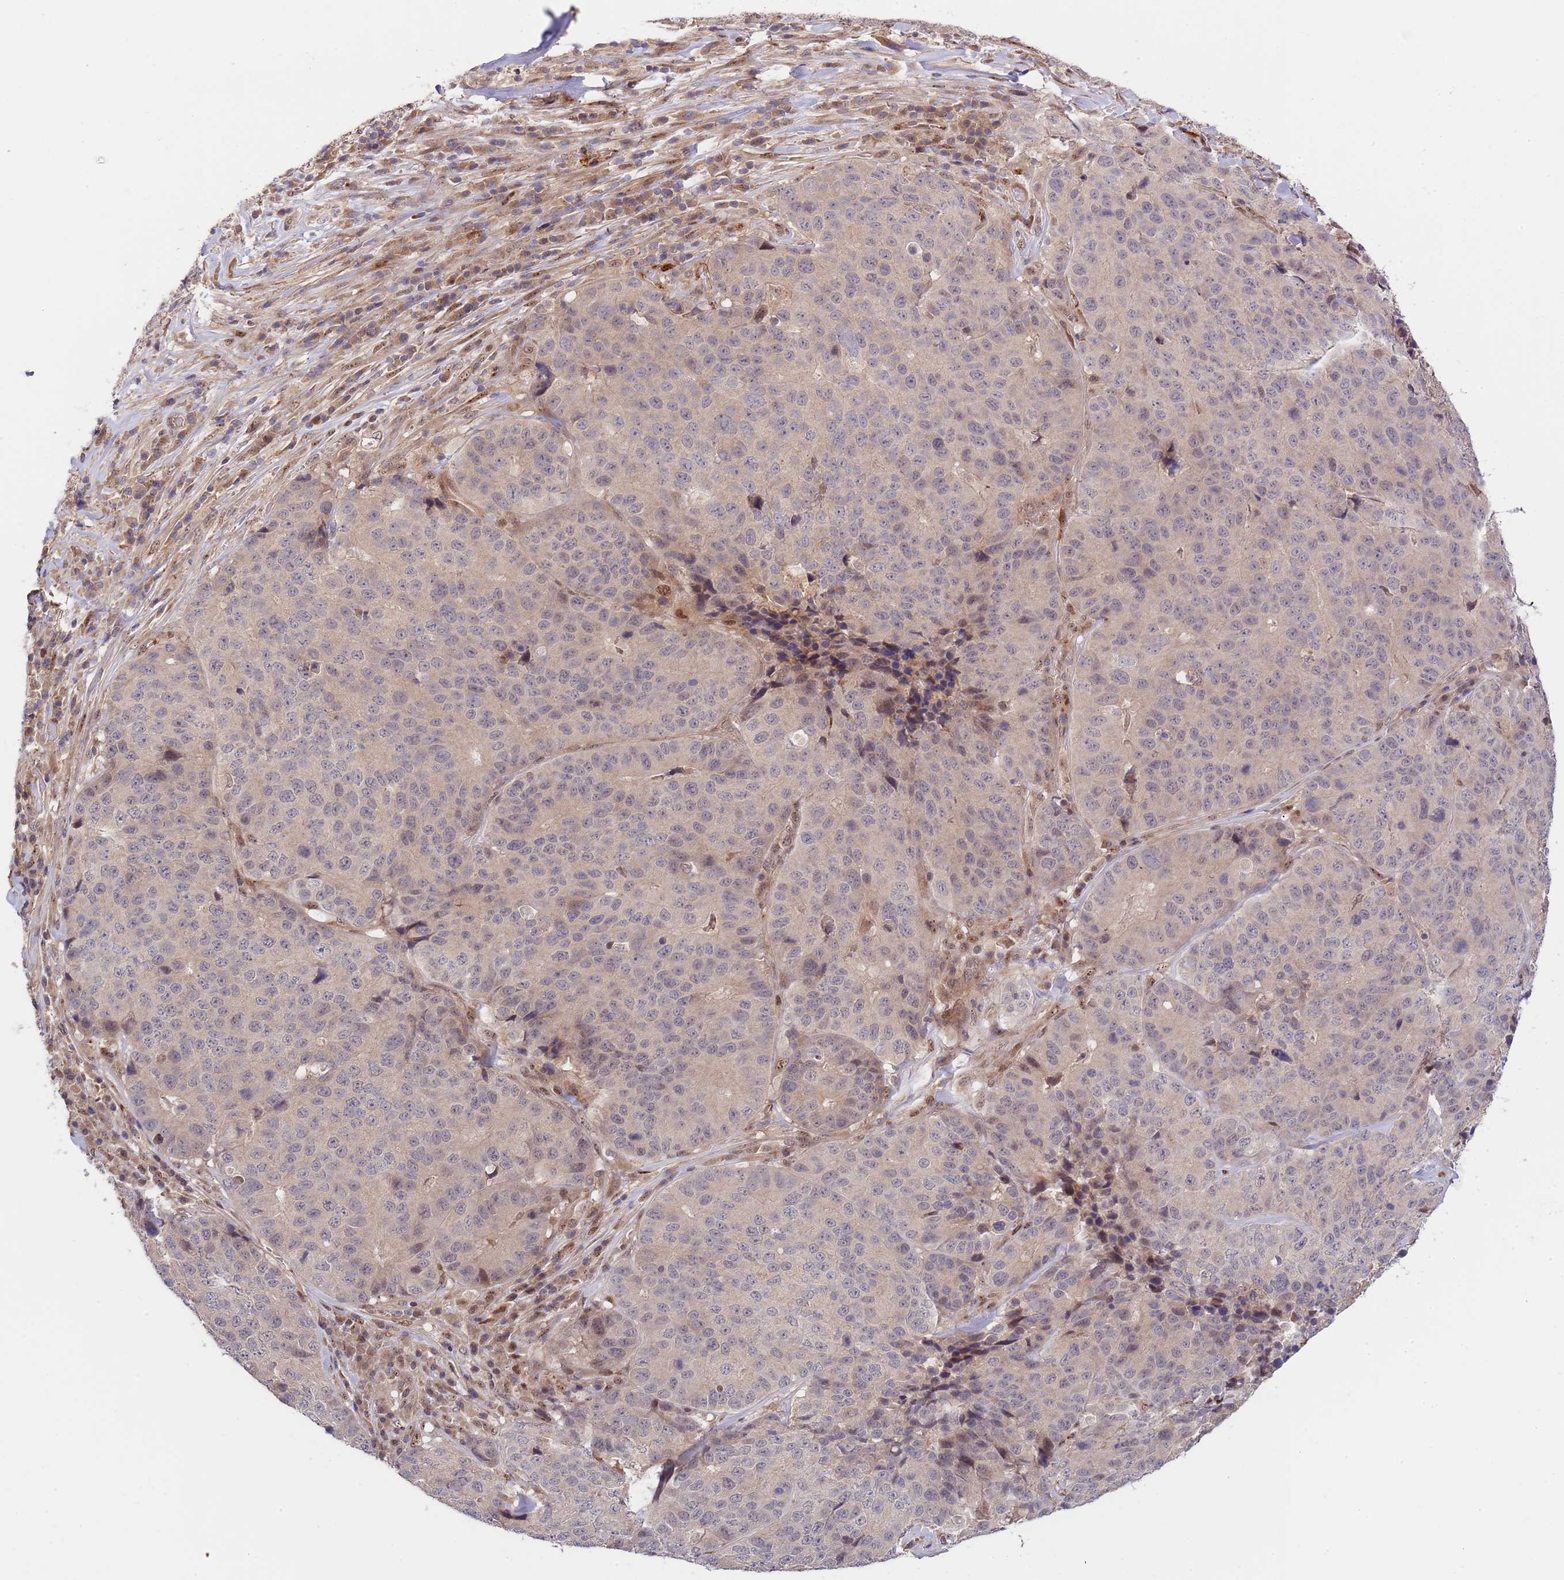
{"staining": {"intensity": "negative", "quantity": "none", "location": "none"}, "tissue": "stomach cancer", "cell_type": "Tumor cells", "image_type": "cancer", "snomed": [{"axis": "morphology", "description": "Adenocarcinoma, NOS"}, {"axis": "topography", "description": "Stomach"}], "caption": "IHC photomicrograph of neoplastic tissue: human adenocarcinoma (stomach) stained with DAB (3,3'-diaminobenzidine) reveals no significant protein expression in tumor cells. (DAB (3,3'-diaminobenzidine) IHC, high magnification).", "gene": "PRR16", "patient": {"sex": "male", "age": 71}}